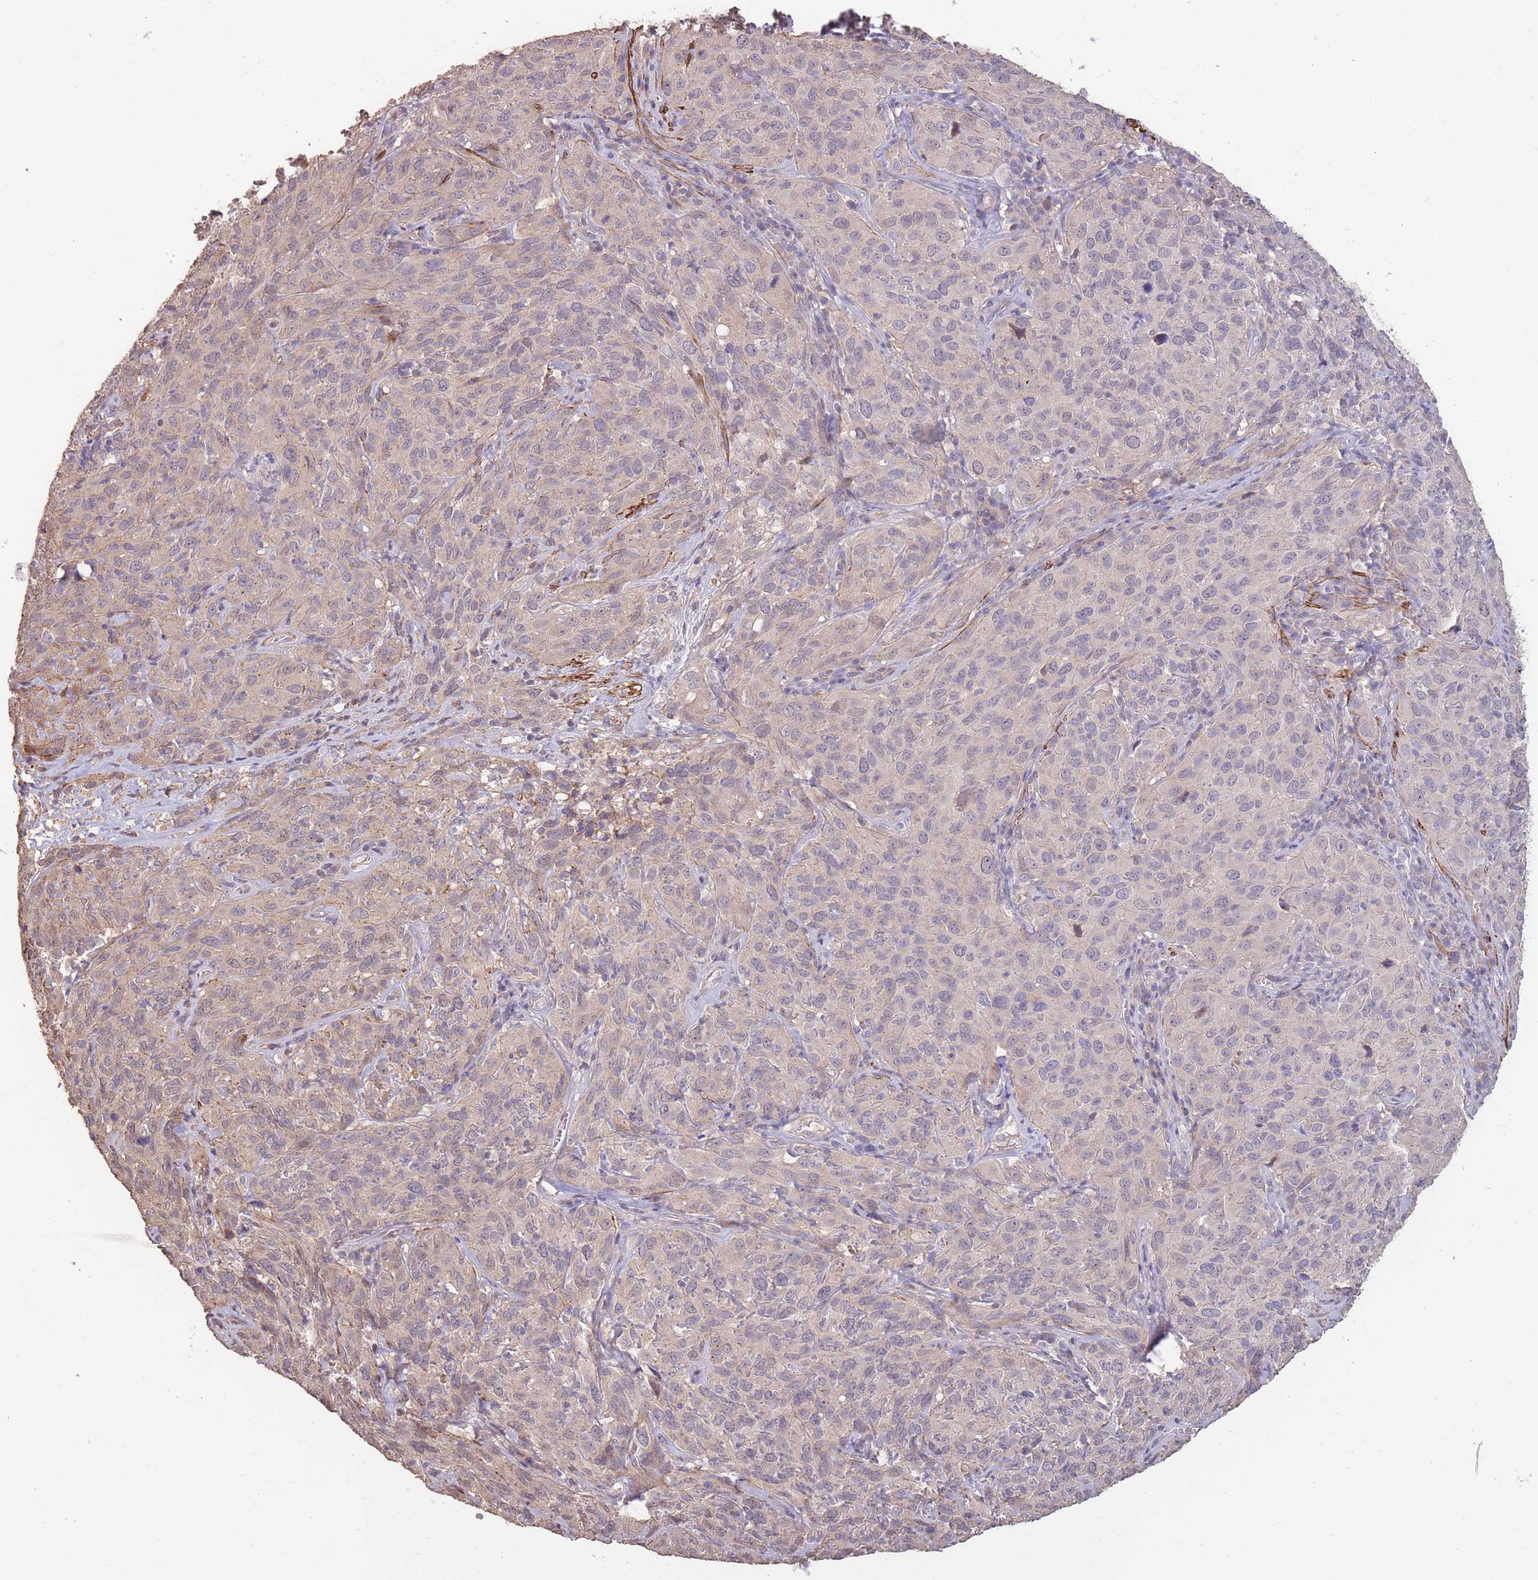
{"staining": {"intensity": "negative", "quantity": "none", "location": "none"}, "tissue": "cervical cancer", "cell_type": "Tumor cells", "image_type": "cancer", "snomed": [{"axis": "morphology", "description": "Squamous cell carcinoma, NOS"}, {"axis": "topography", "description": "Cervix"}], "caption": "A histopathology image of human cervical cancer (squamous cell carcinoma) is negative for staining in tumor cells.", "gene": "NLRC4", "patient": {"sex": "female", "age": 51}}